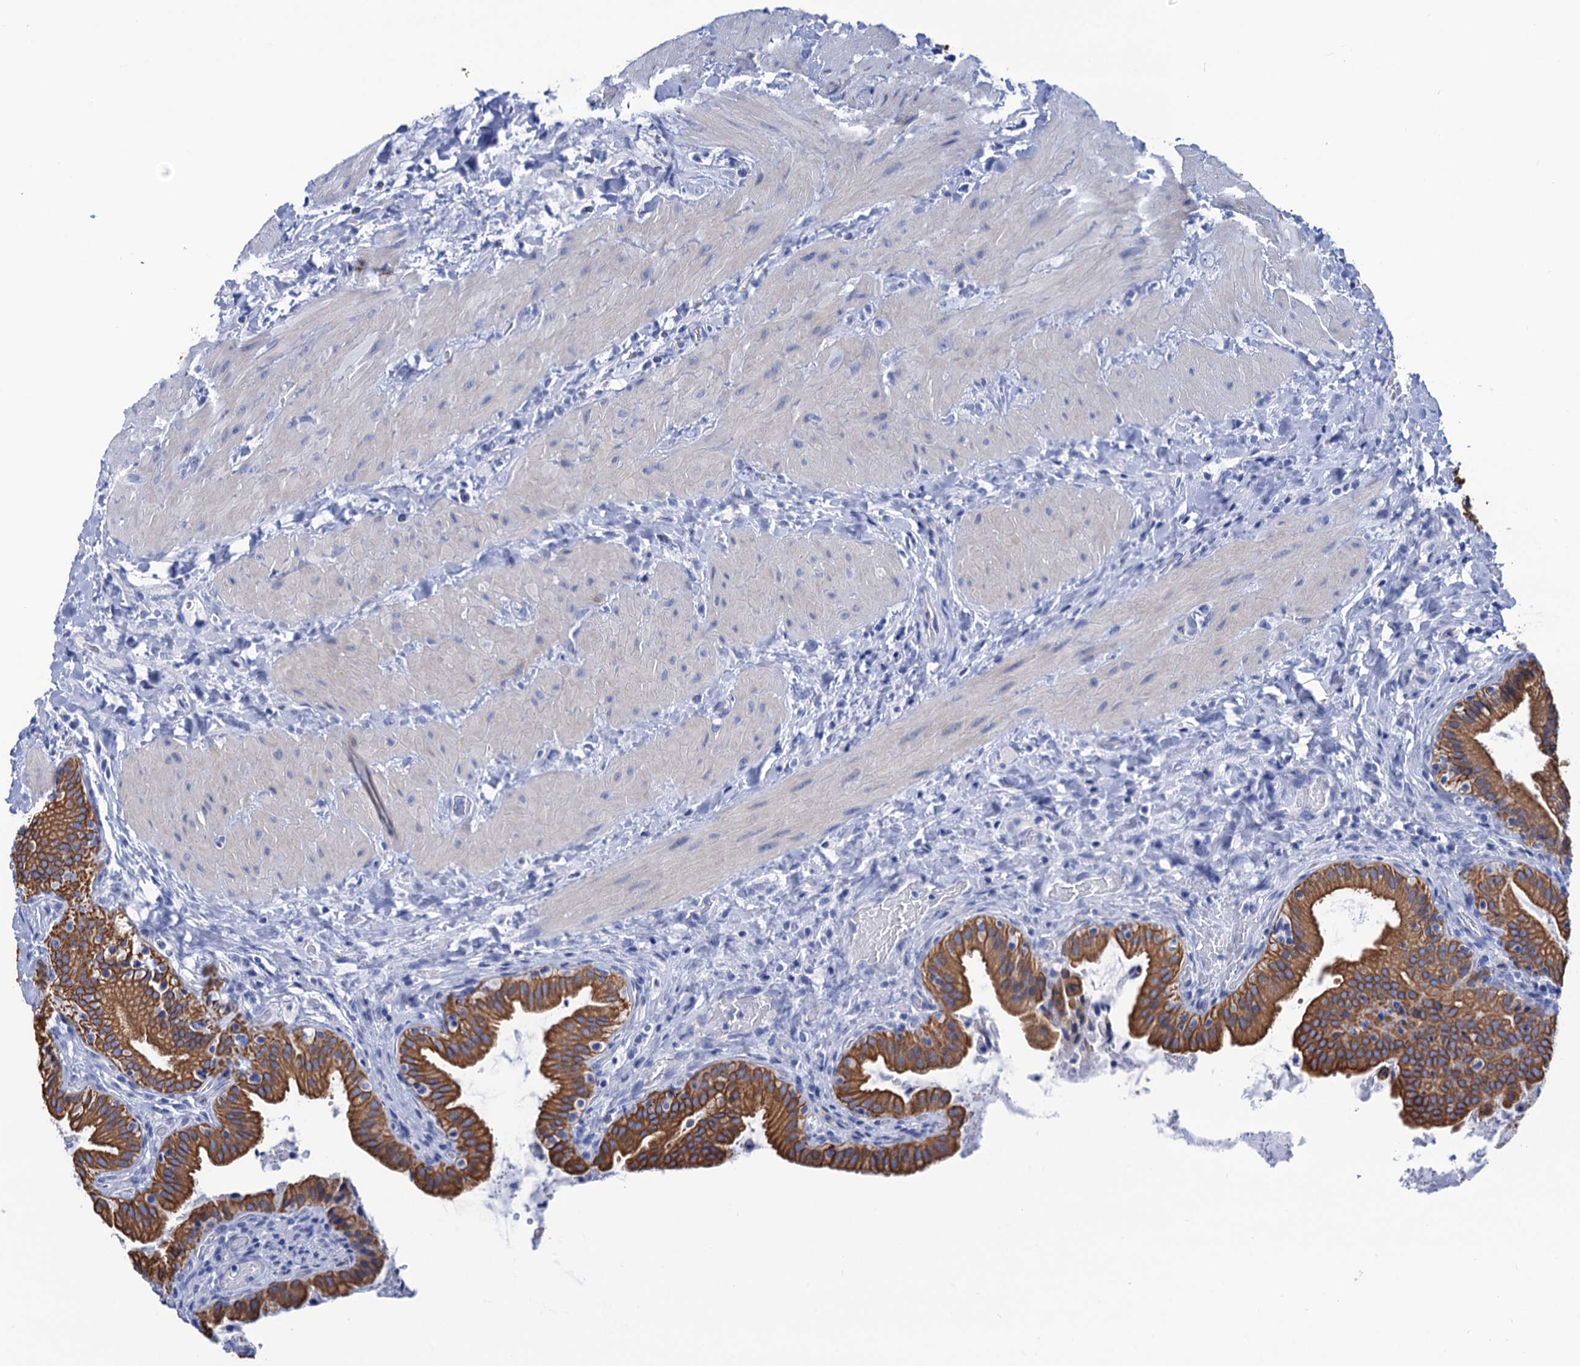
{"staining": {"intensity": "strong", "quantity": ">75%", "location": "cytoplasmic/membranous"}, "tissue": "gallbladder", "cell_type": "Glandular cells", "image_type": "normal", "snomed": [{"axis": "morphology", "description": "Normal tissue, NOS"}, {"axis": "topography", "description": "Gallbladder"}], "caption": "Protein expression analysis of unremarkable human gallbladder reveals strong cytoplasmic/membranous staining in about >75% of glandular cells. Using DAB (3,3'-diaminobenzidine) (brown) and hematoxylin (blue) stains, captured at high magnification using brightfield microscopy.", "gene": "RAB3IP", "patient": {"sex": "male", "age": 24}}